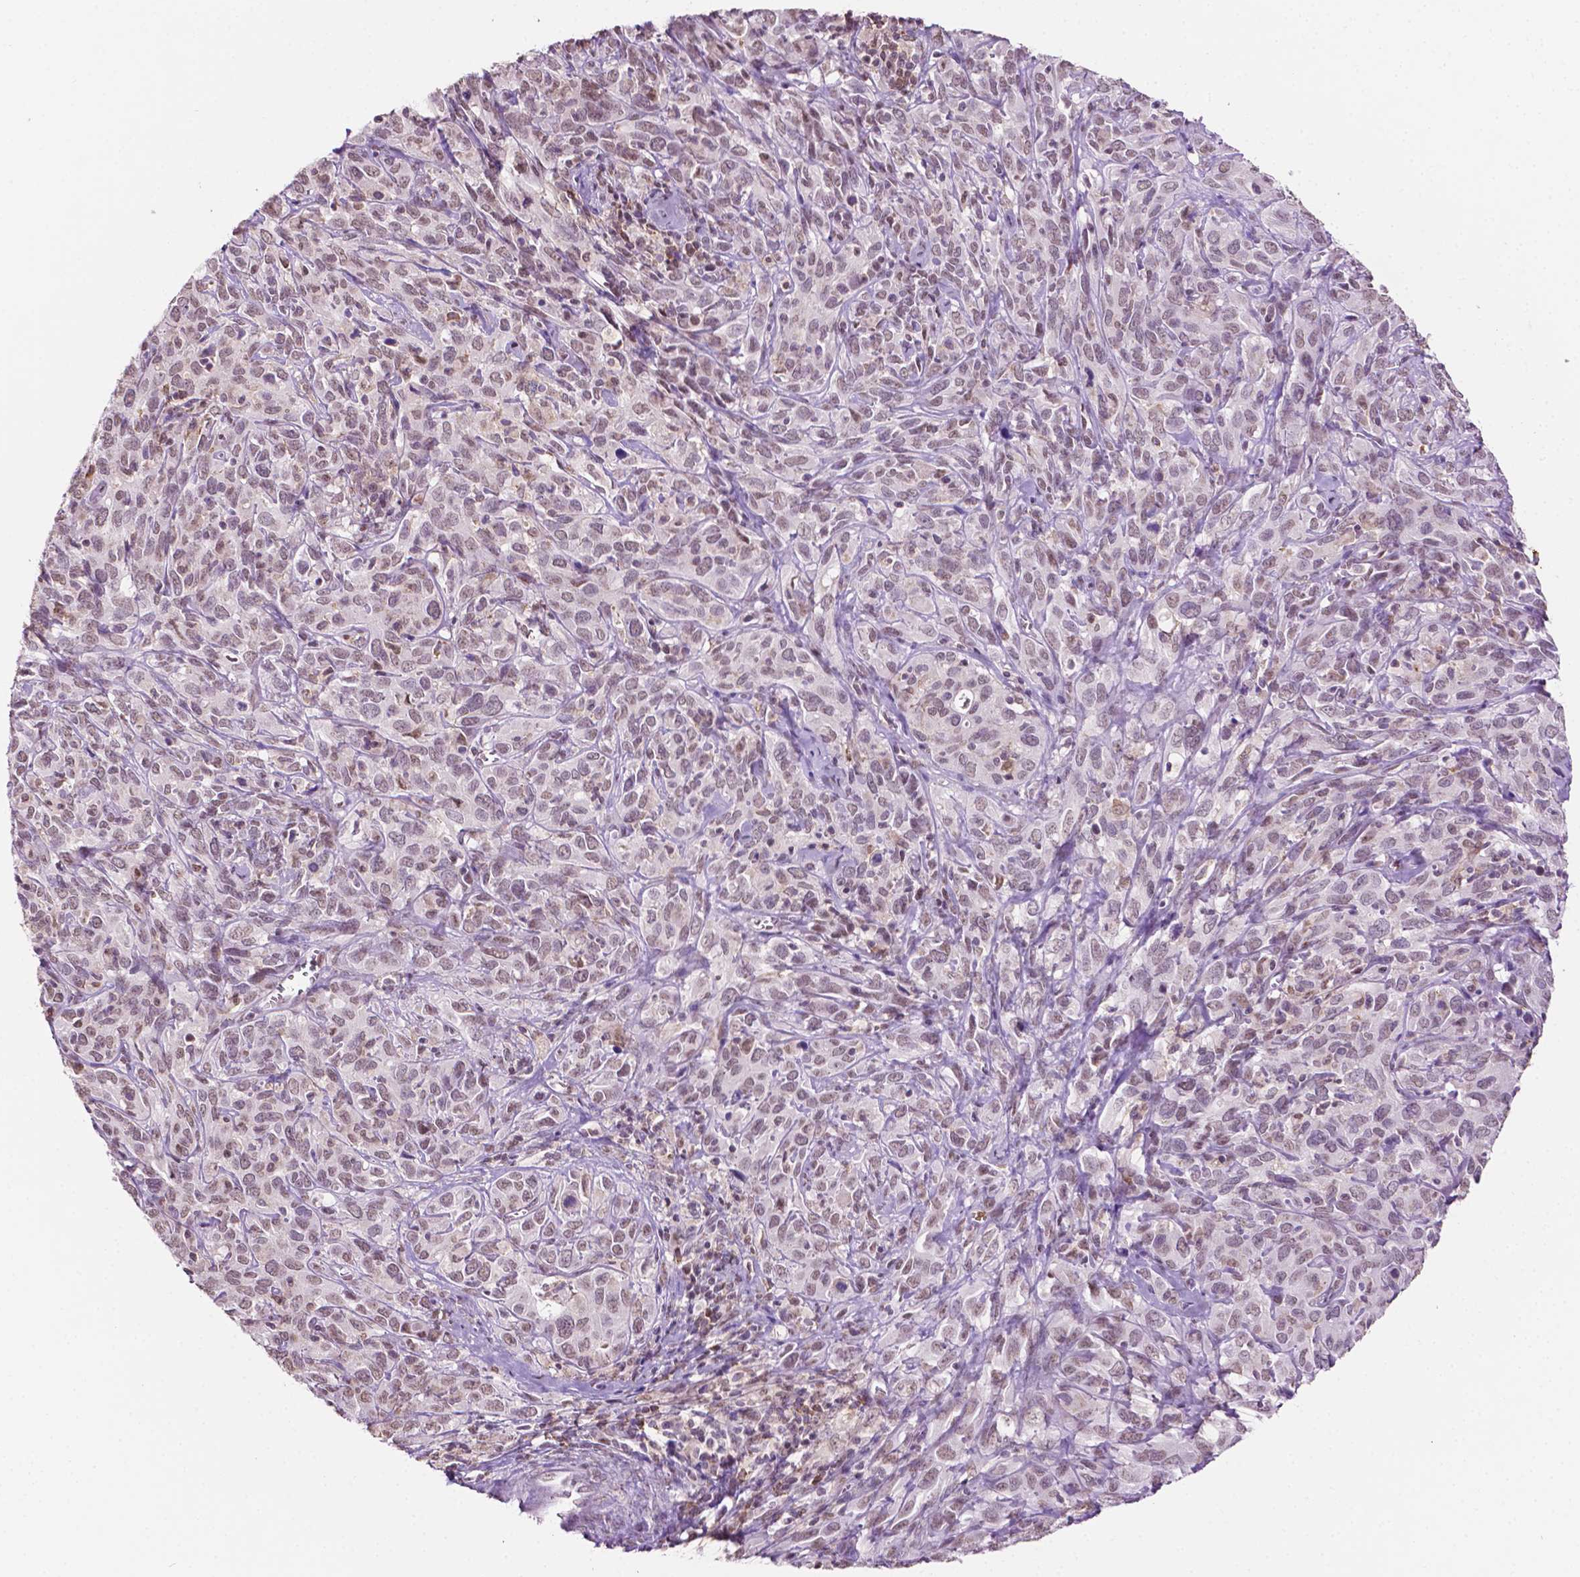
{"staining": {"intensity": "moderate", "quantity": ">75%", "location": "nuclear"}, "tissue": "cervical cancer", "cell_type": "Tumor cells", "image_type": "cancer", "snomed": [{"axis": "morphology", "description": "Normal tissue, NOS"}, {"axis": "morphology", "description": "Squamous cell carcinoma, NOS"}, {"axis": "topography", "description": "Cervix"}], "caption": "IHC of squamous cell carcinoma (cervical) demonstrates medium levels of moderate nuclear positivity in approximately >75% of tumor cells. Immunohistochemistry (ihc) stains the protein of interest in brown and the nuclei are stained blue.", "gene": "PTPN6", "patient": {"sex": "female", "age": 51}}